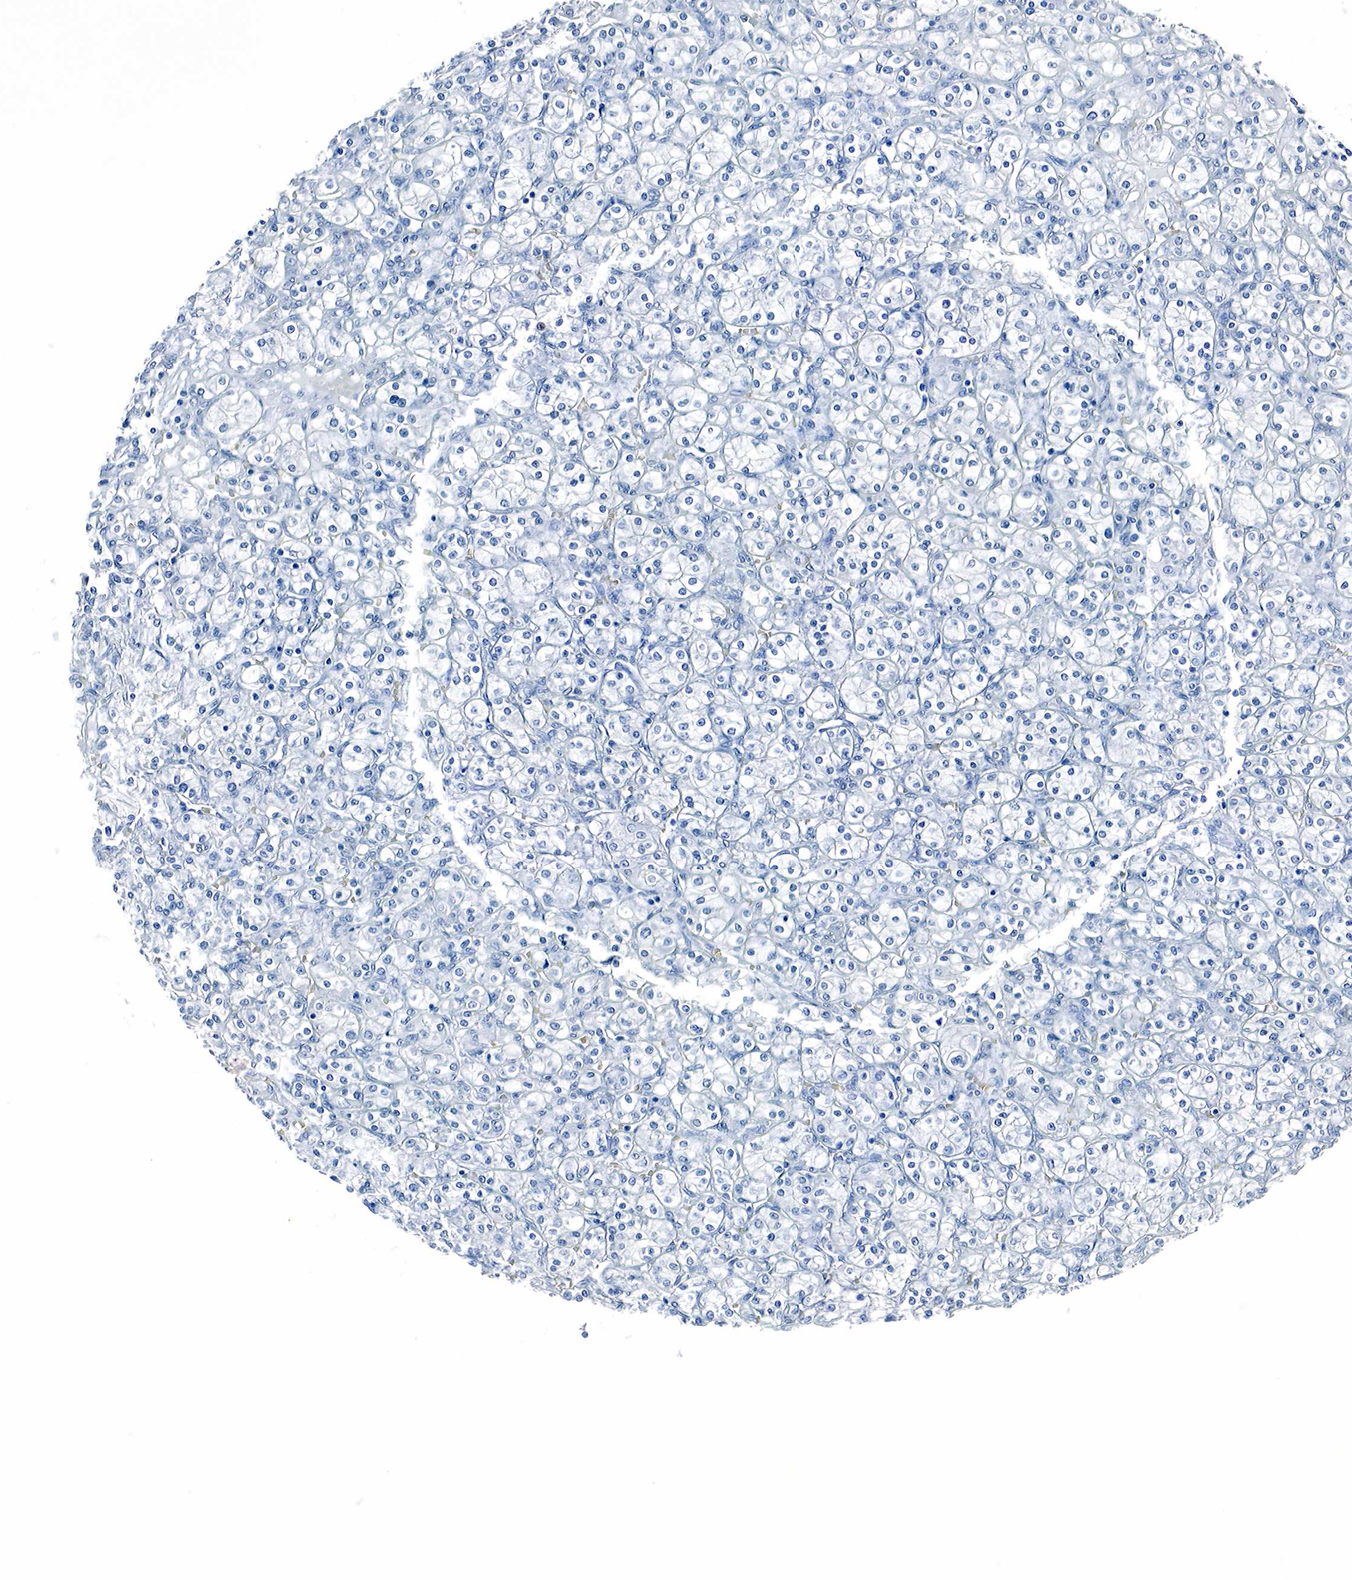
{"staining": {"intensity": "negative", "quantity": "none", "location": "none"}, "tissue": "renal cancer", "cell_type": "Tumor cells", "image_type": "cancer", "snomed": [{"axis": "morphology", "description": "Adenocarcinoma, NOS"}, {"axis": "topography", "description": "Kidney"}], "caption": "DAB (3,3'-diaminobenzidine) immunohistochemical staining of renal adenocarcinoma reveals no significant expression in tumor cells.", "gene": "GCG", "patient": {"sex": "male", "age": 77}}